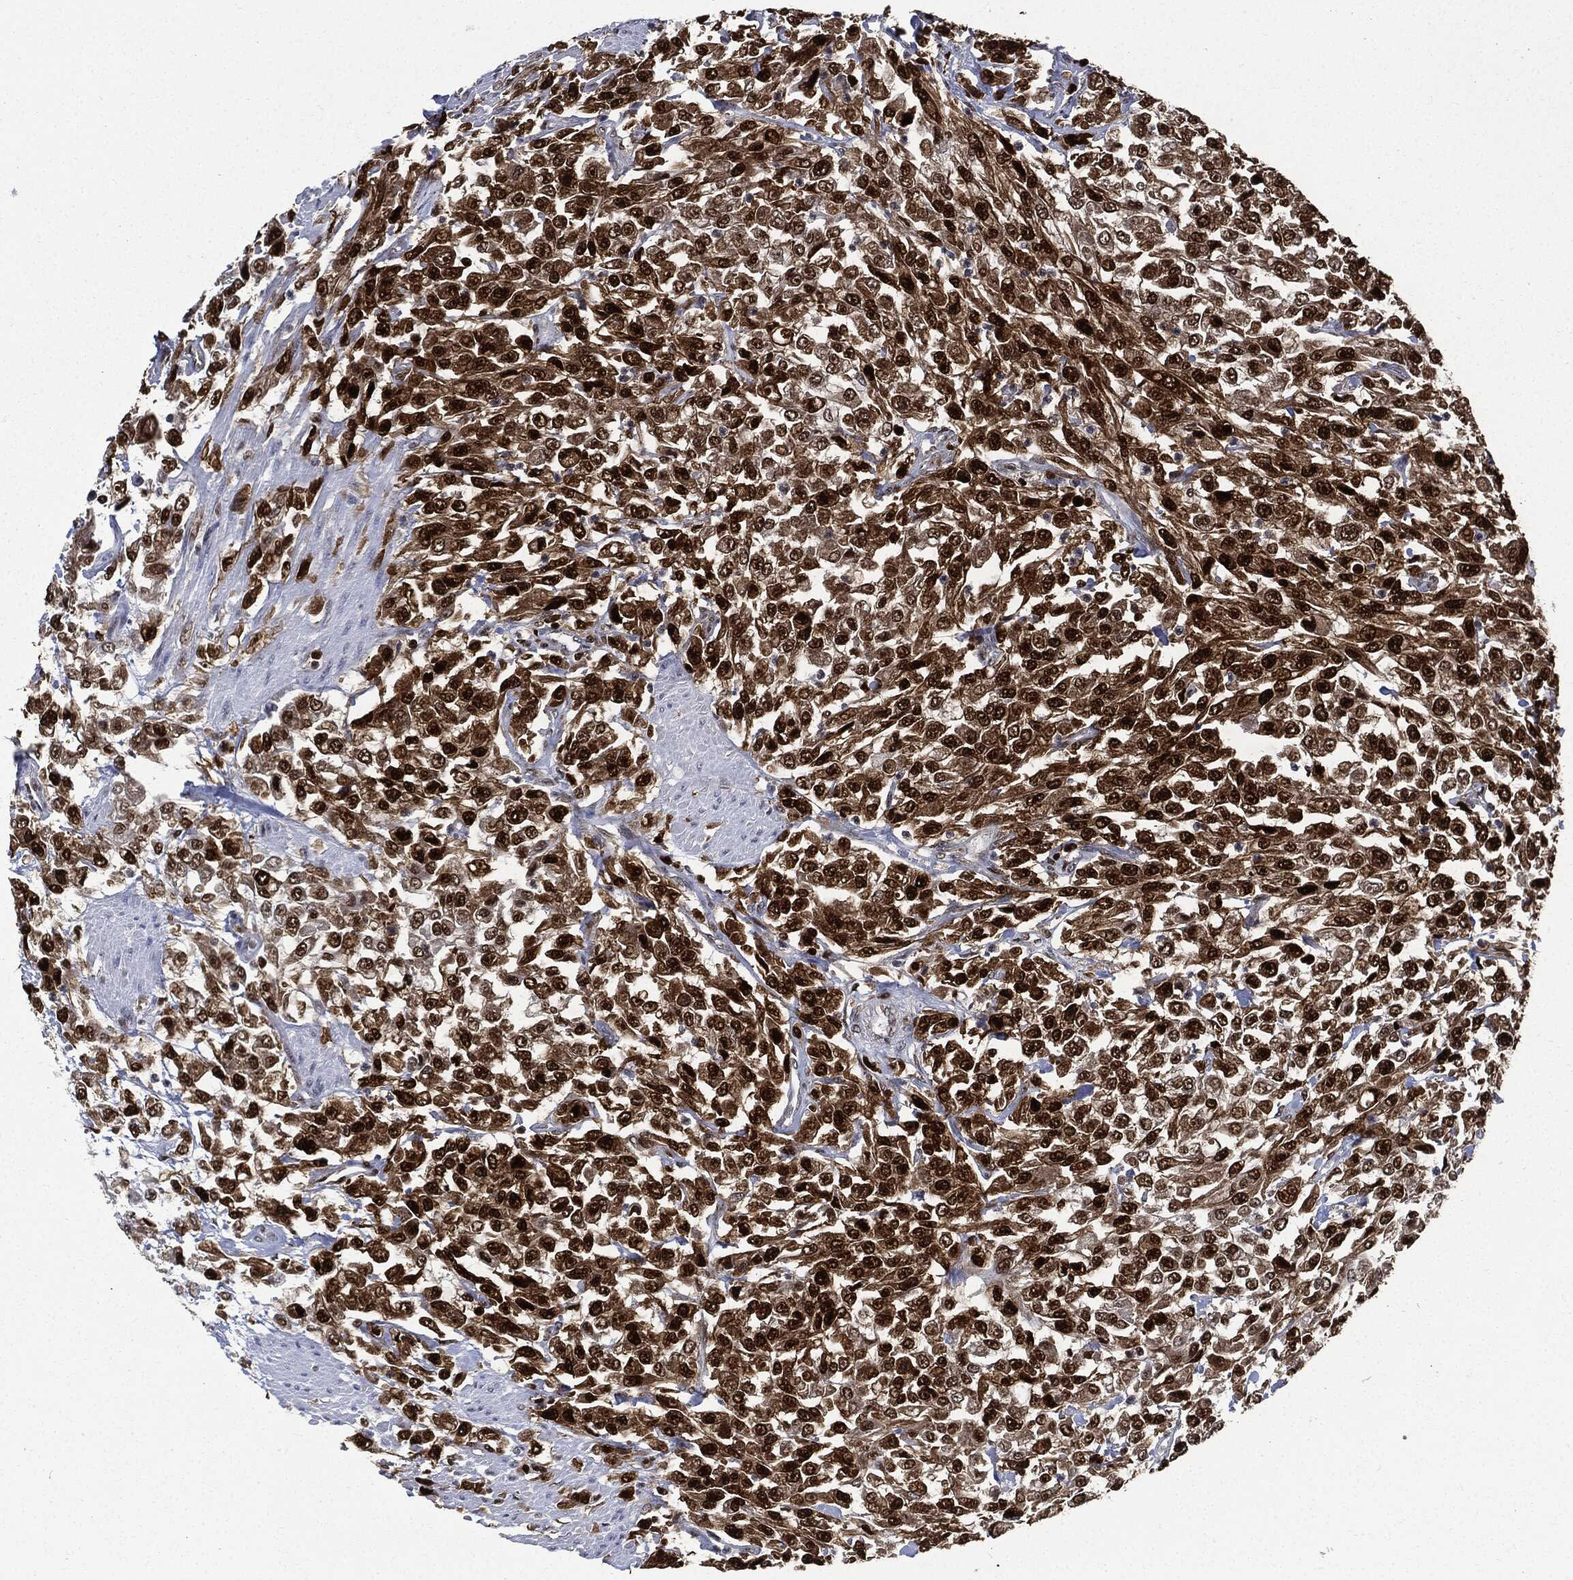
{"staining": {"intensity": "strong", "quantity": ">75%", "location": "cytoplasmic/membranous,nuclear"}, "tissue": "urothelial cancer", "cell_type": "Tumor cells", "image_type": "cancer", "snomed": [{"axis": "morphology", "description": "Urothelial carcinoma, High grade"}, {"axis": "topography", "description": "Urinary bladder"}], "caption": "There is high levels of strong cytoplasmic/membranous and nuclear expression in tumor cells of urothelial carcinoma (high-grade), as demonstrated by immunohistochemical staining (brown color).", "gene": "PCNA", "patient": {"sex": "male", "age": 46}}